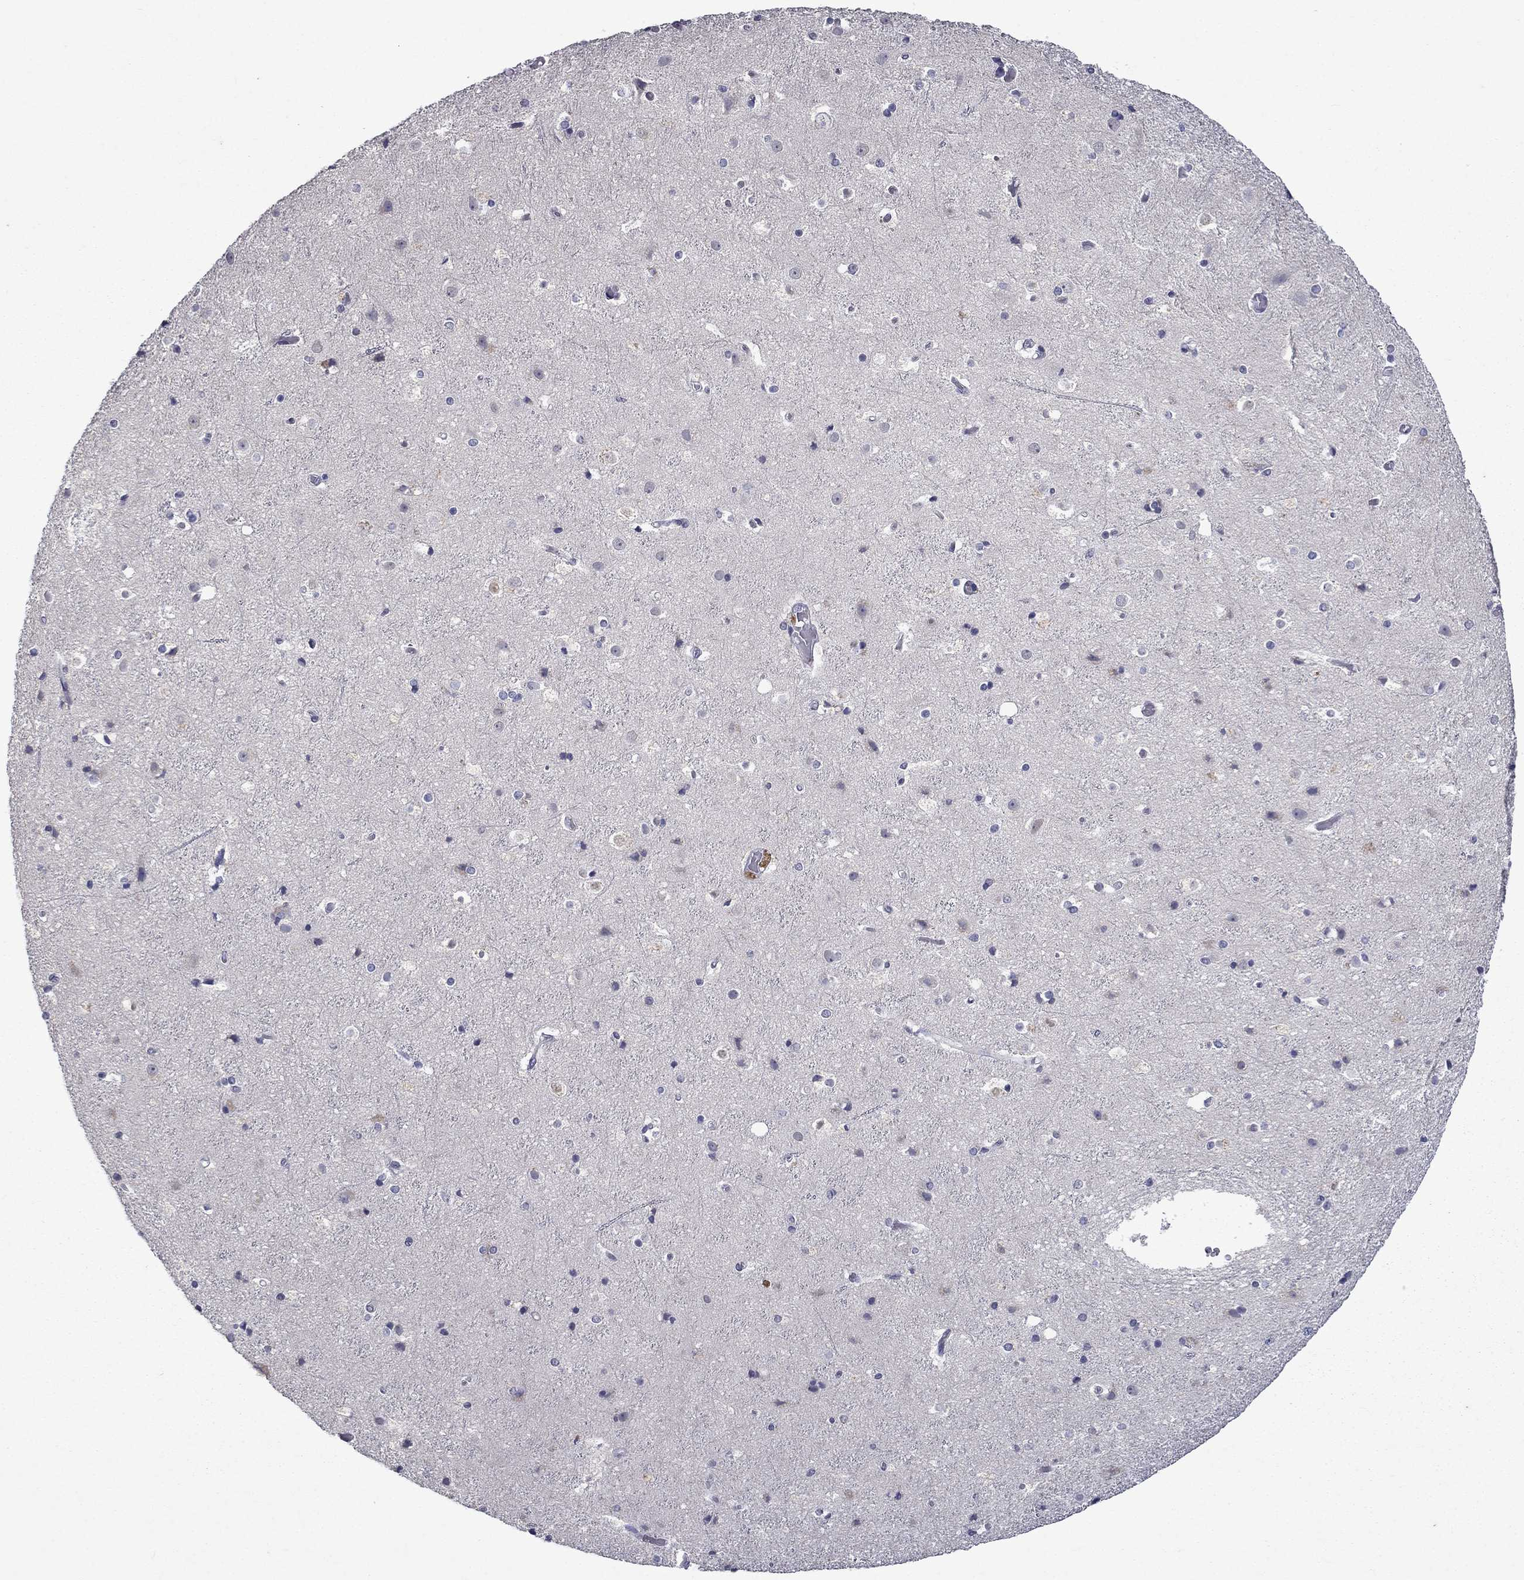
{"staining": {"intensity": "negative", "quantity": "none", "location": "none"}, "tissue": "cerebral cortex", "cell_type": "Endothelial cells", "image_type": "normal", "snomed": [{"axis": "morphology", "description": "Normal tissue, NOS"}, {"axis": "topography", "description": "Cerebral cortex"}], "caption": "Immunohistochemistry (IHC) of normal cerebral cortex exhibits no staining in endothelial cells.", "gene": "IRF5", "patient": {"sex": "female", "age": 52}}